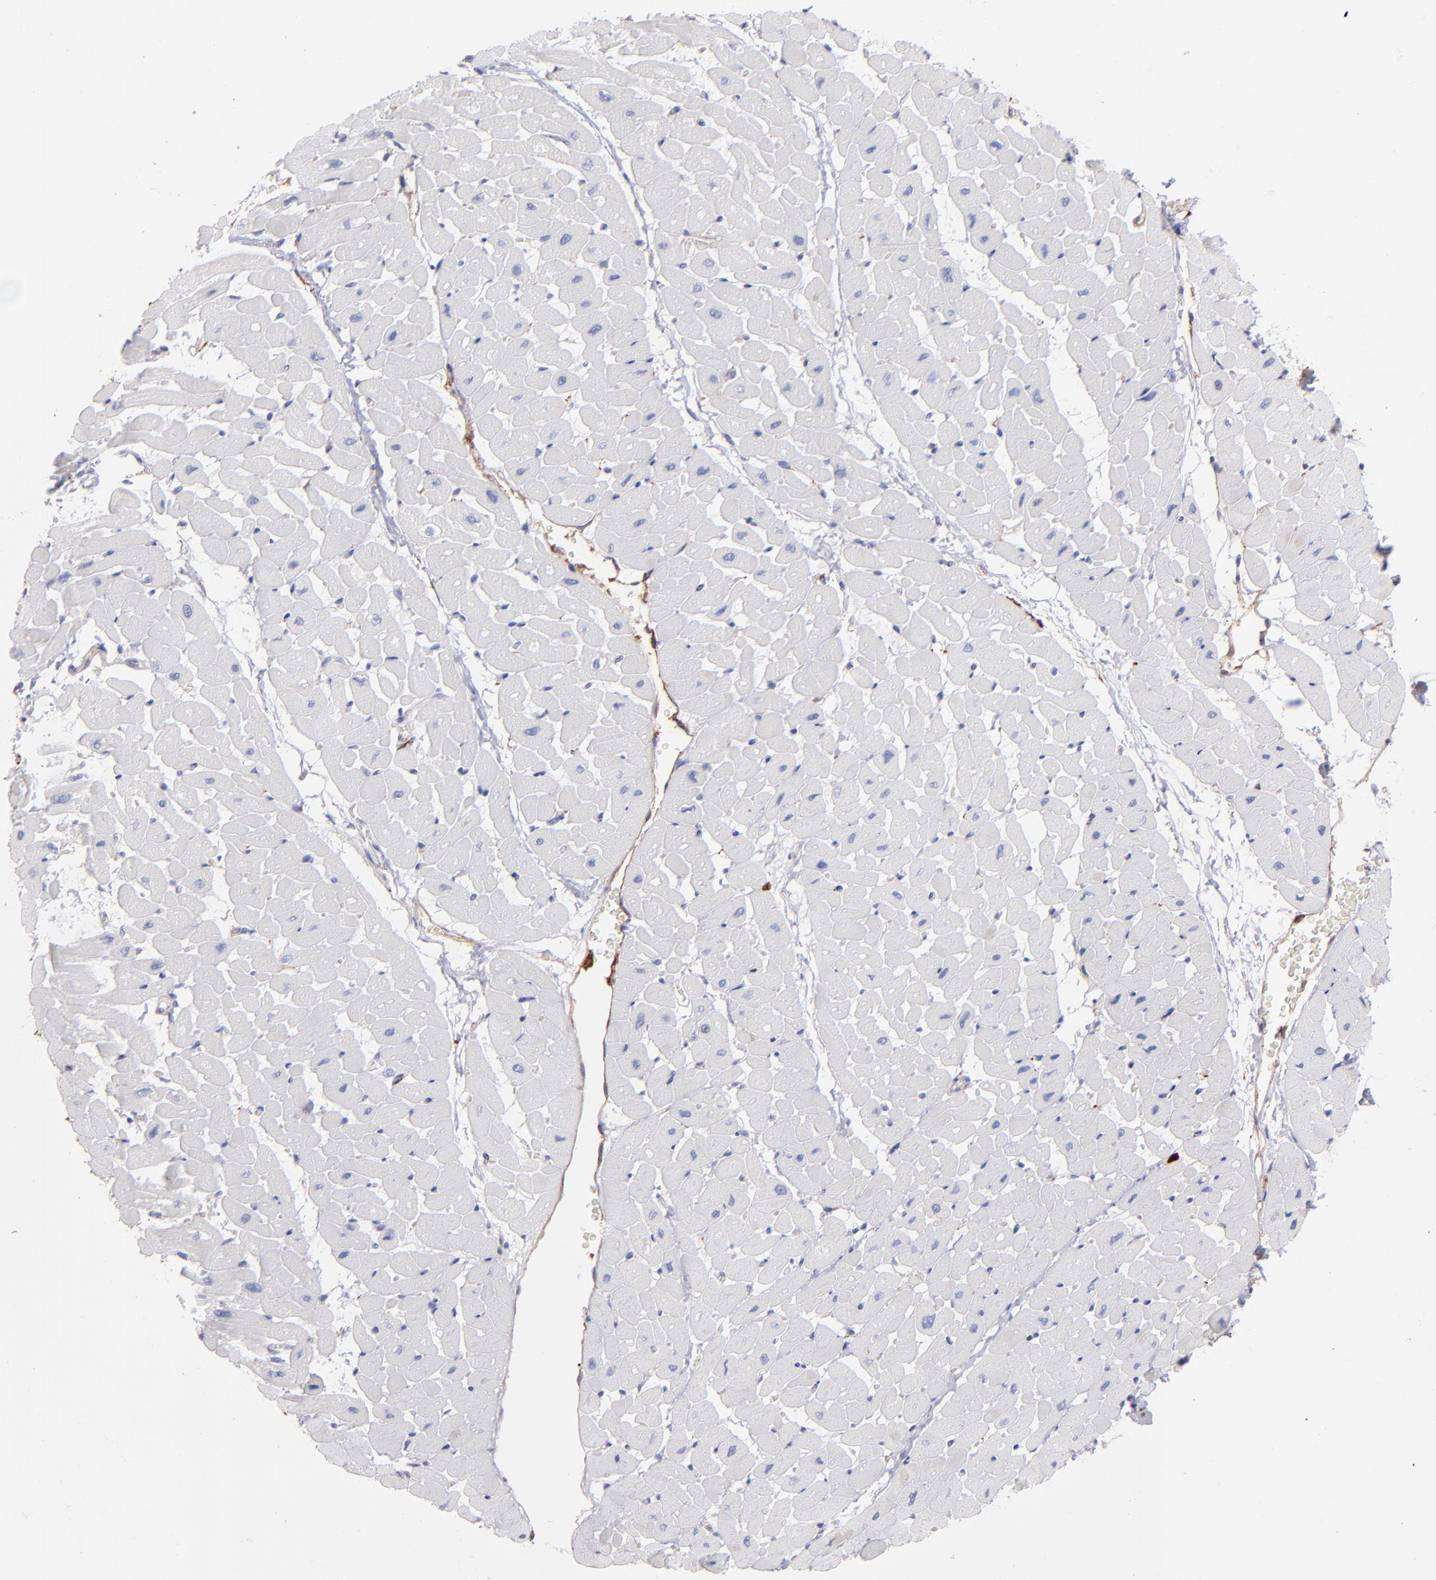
{"staining": {"intensity": "negative", "quantity": "none", "location": "none"}, "tissue": "heart muscle", "cell_type": "Cardiomyocytes", "image_type": "normal", "snomed": [{"axis": "morphology", "description": "Normal tissue, NOS"}, {"axis": "topography", "description": "Heart"}], "caption": "This is an immunohistochemistry histopathology image of normal heart muscle. There is no positivity in cardiomyocytes.", "gene": "AHNAK2", "patient": {"sex": "male", "age": 45}}